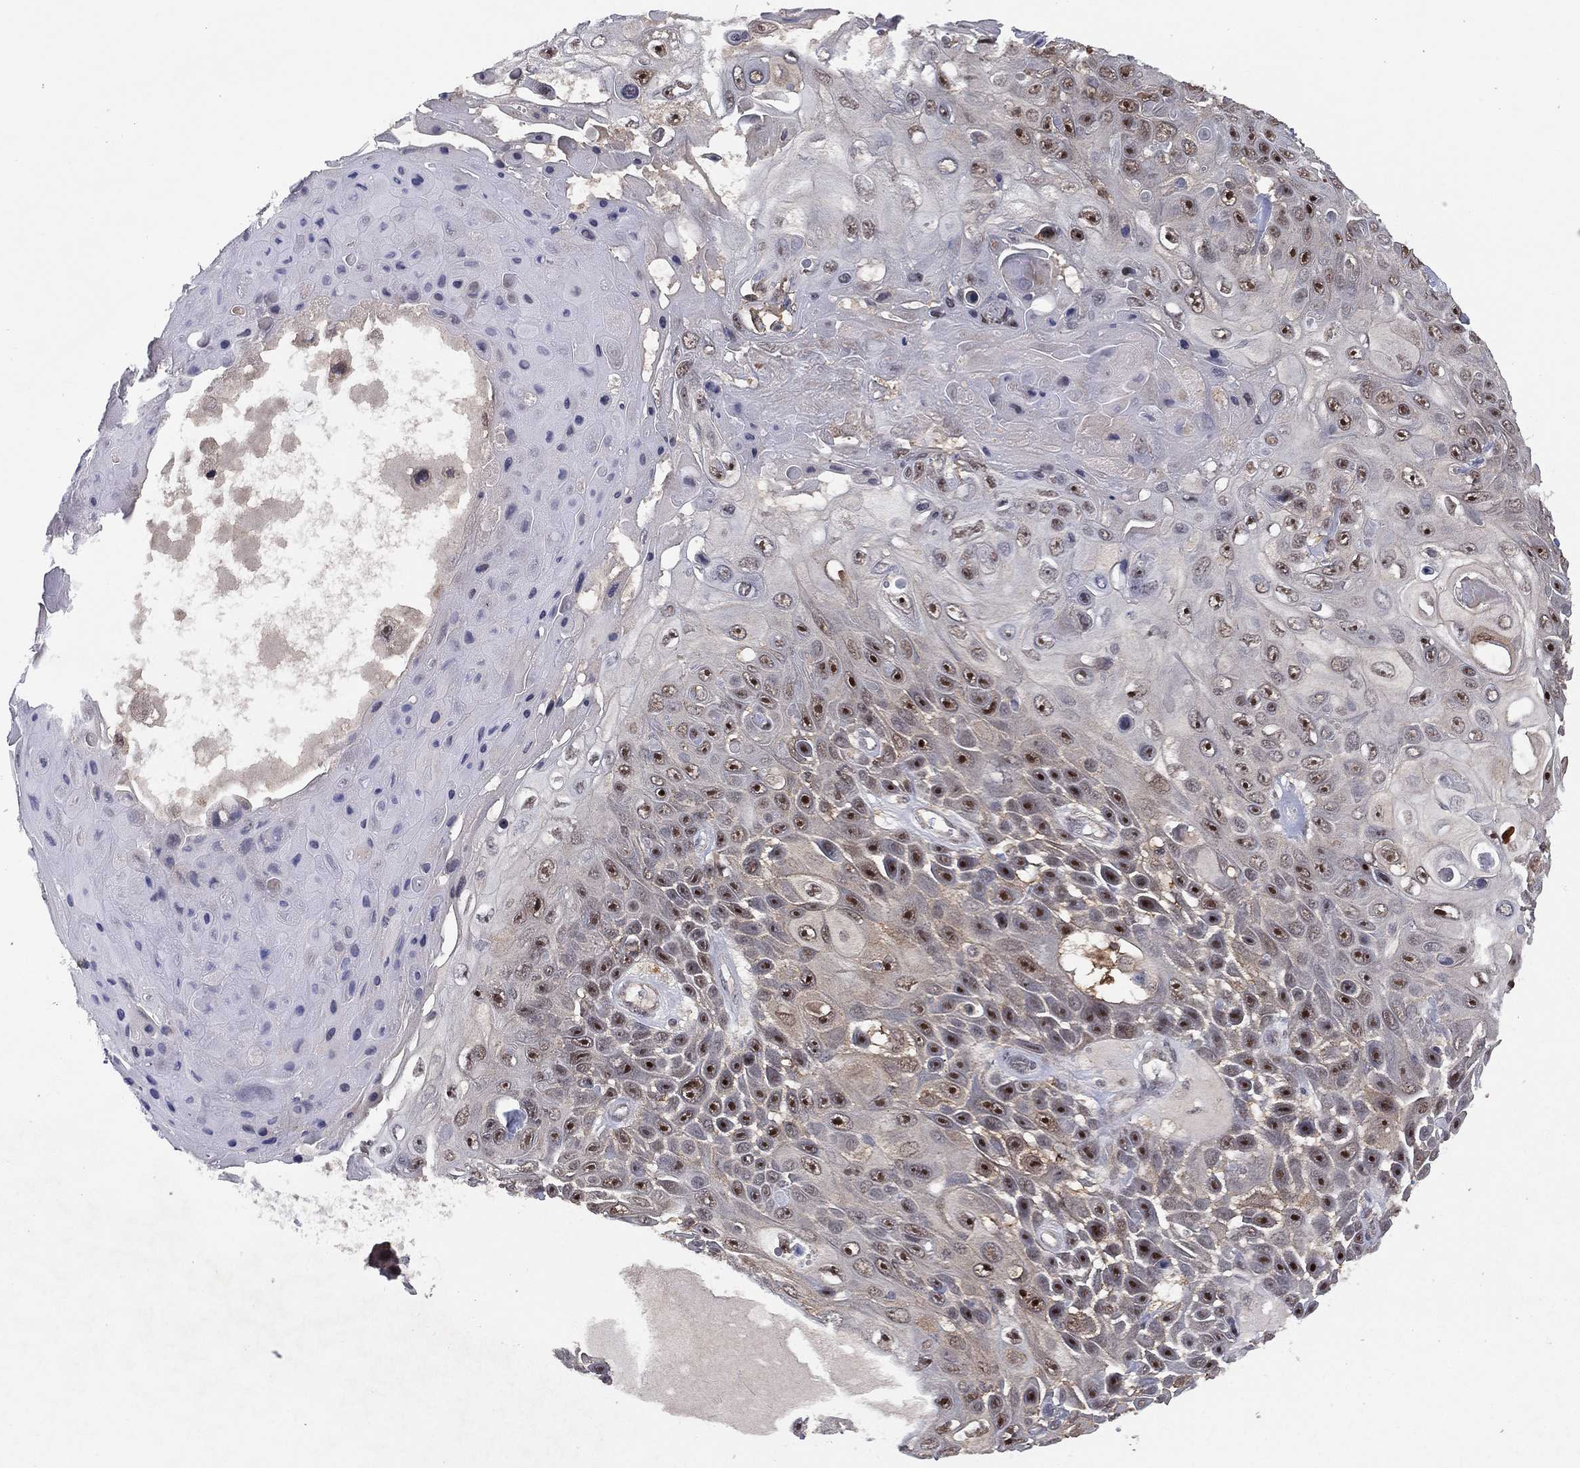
{"staining": {"intensity": "strong", "quantity": "25%-75%", "location": "nuclear"}, "tissue": "skin cancer", "cell_type": "Tumor cells", "image_type": "cancer", "snomed": [{"axis": "morphology", "description": "Squamous cell carcinoma, NOS"}, {"axis": "topography", "description": "Skin"}], "caption": "Skin cancer stained with a brown dye demonstrates strong nuclear positive positivity in approximately 25%-75% of tumor cells.", "gene": "NELFCD", "patient": {"sex": "male", "age": 82}}